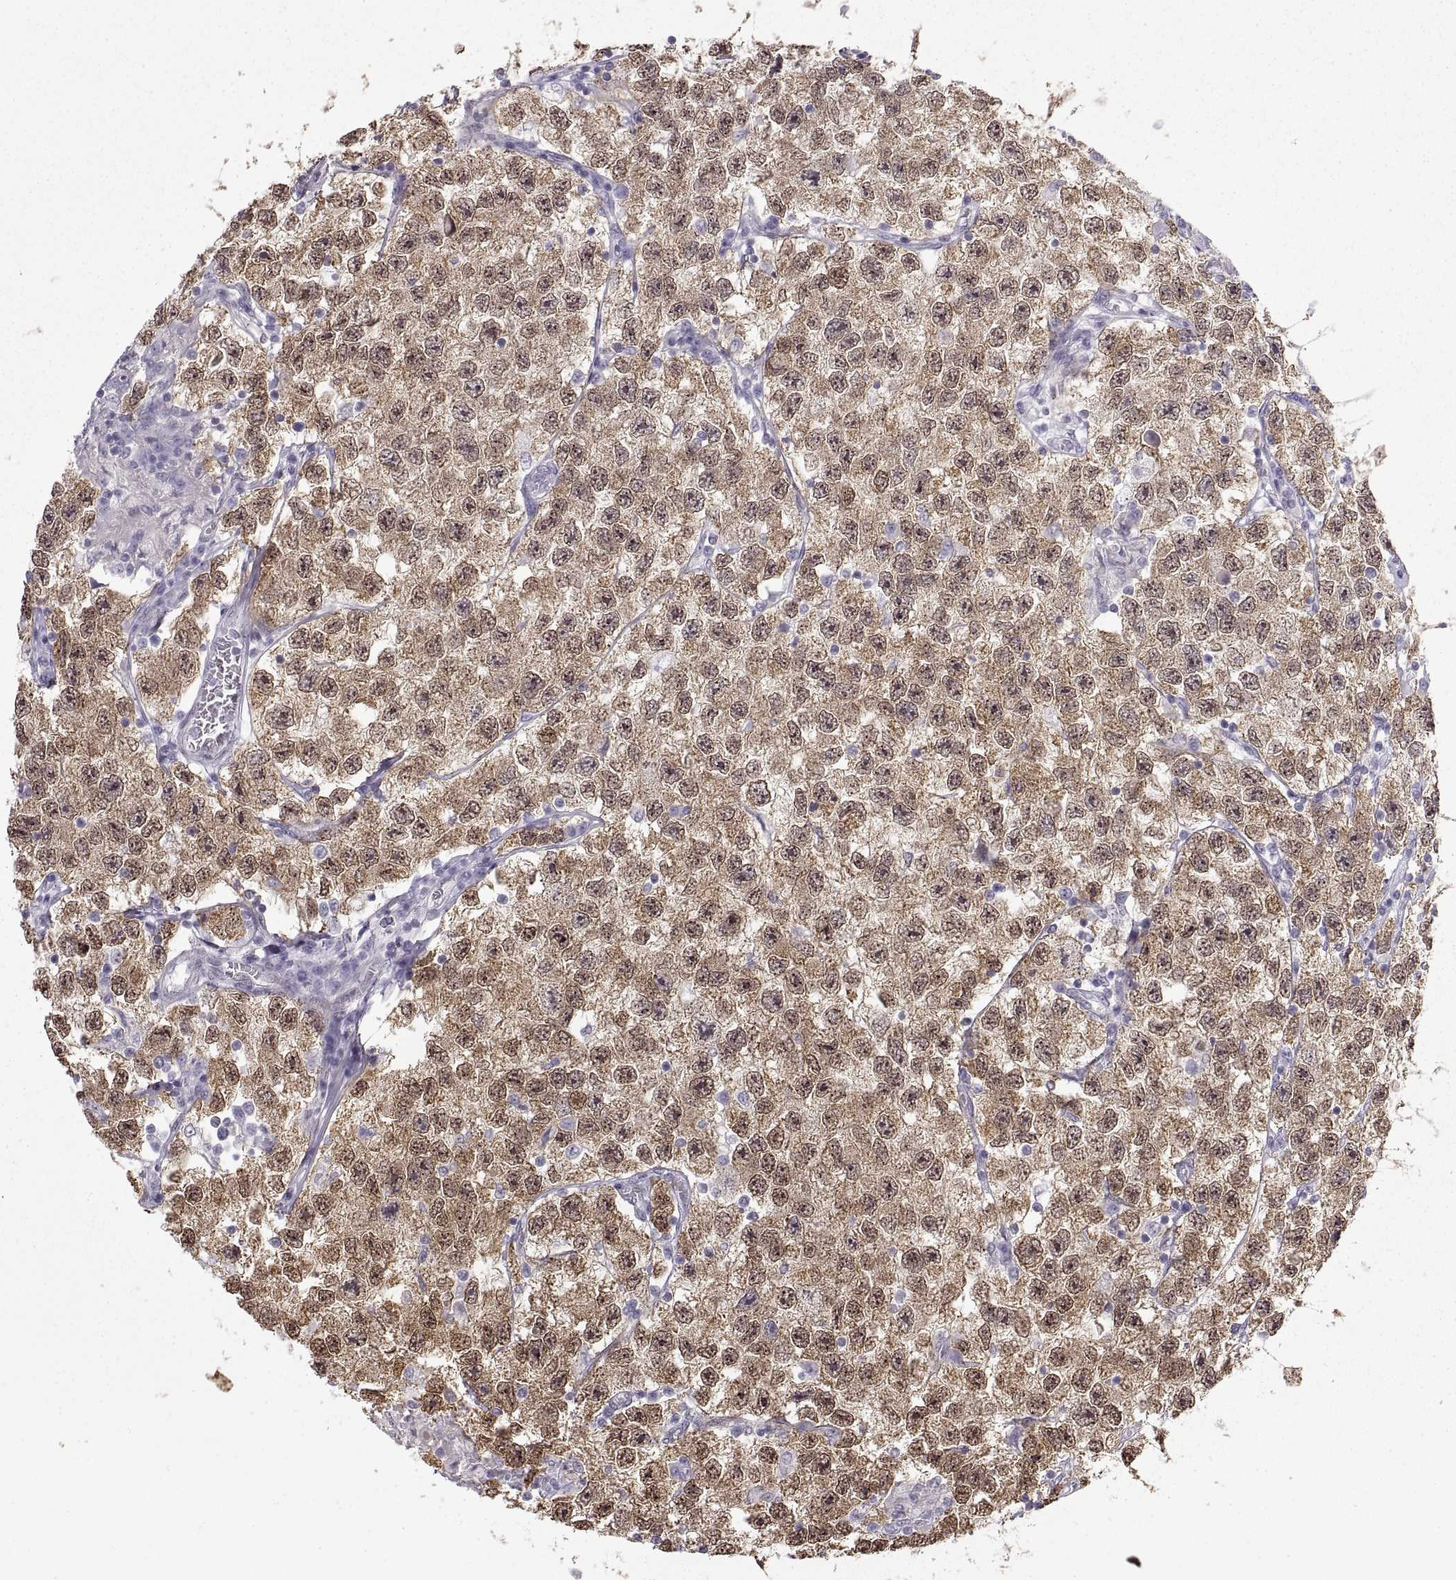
{"staining": {"intensity": "moderate", "quantity": "25%-75%", "location": "cytoplasmic/membranous,nuclear"}, "tissue": "testis cancer", "cell_type": "Tumor cells", "image_type": "cancer", "snomed": [{"axis": "morphology", "description": "Seminoma, NOS"}, {"axis": "topography", "description": "Testis"}], "caption": "This is a photomicrograph of immunohistochemistry (IHC) staining of testis seminoma, which shows moderate positivity in the cytoplasmic/membranous and nuclear of tumor cells.", "gene": "NANOS3", "patient": {"sex": "male", "age": 26}}